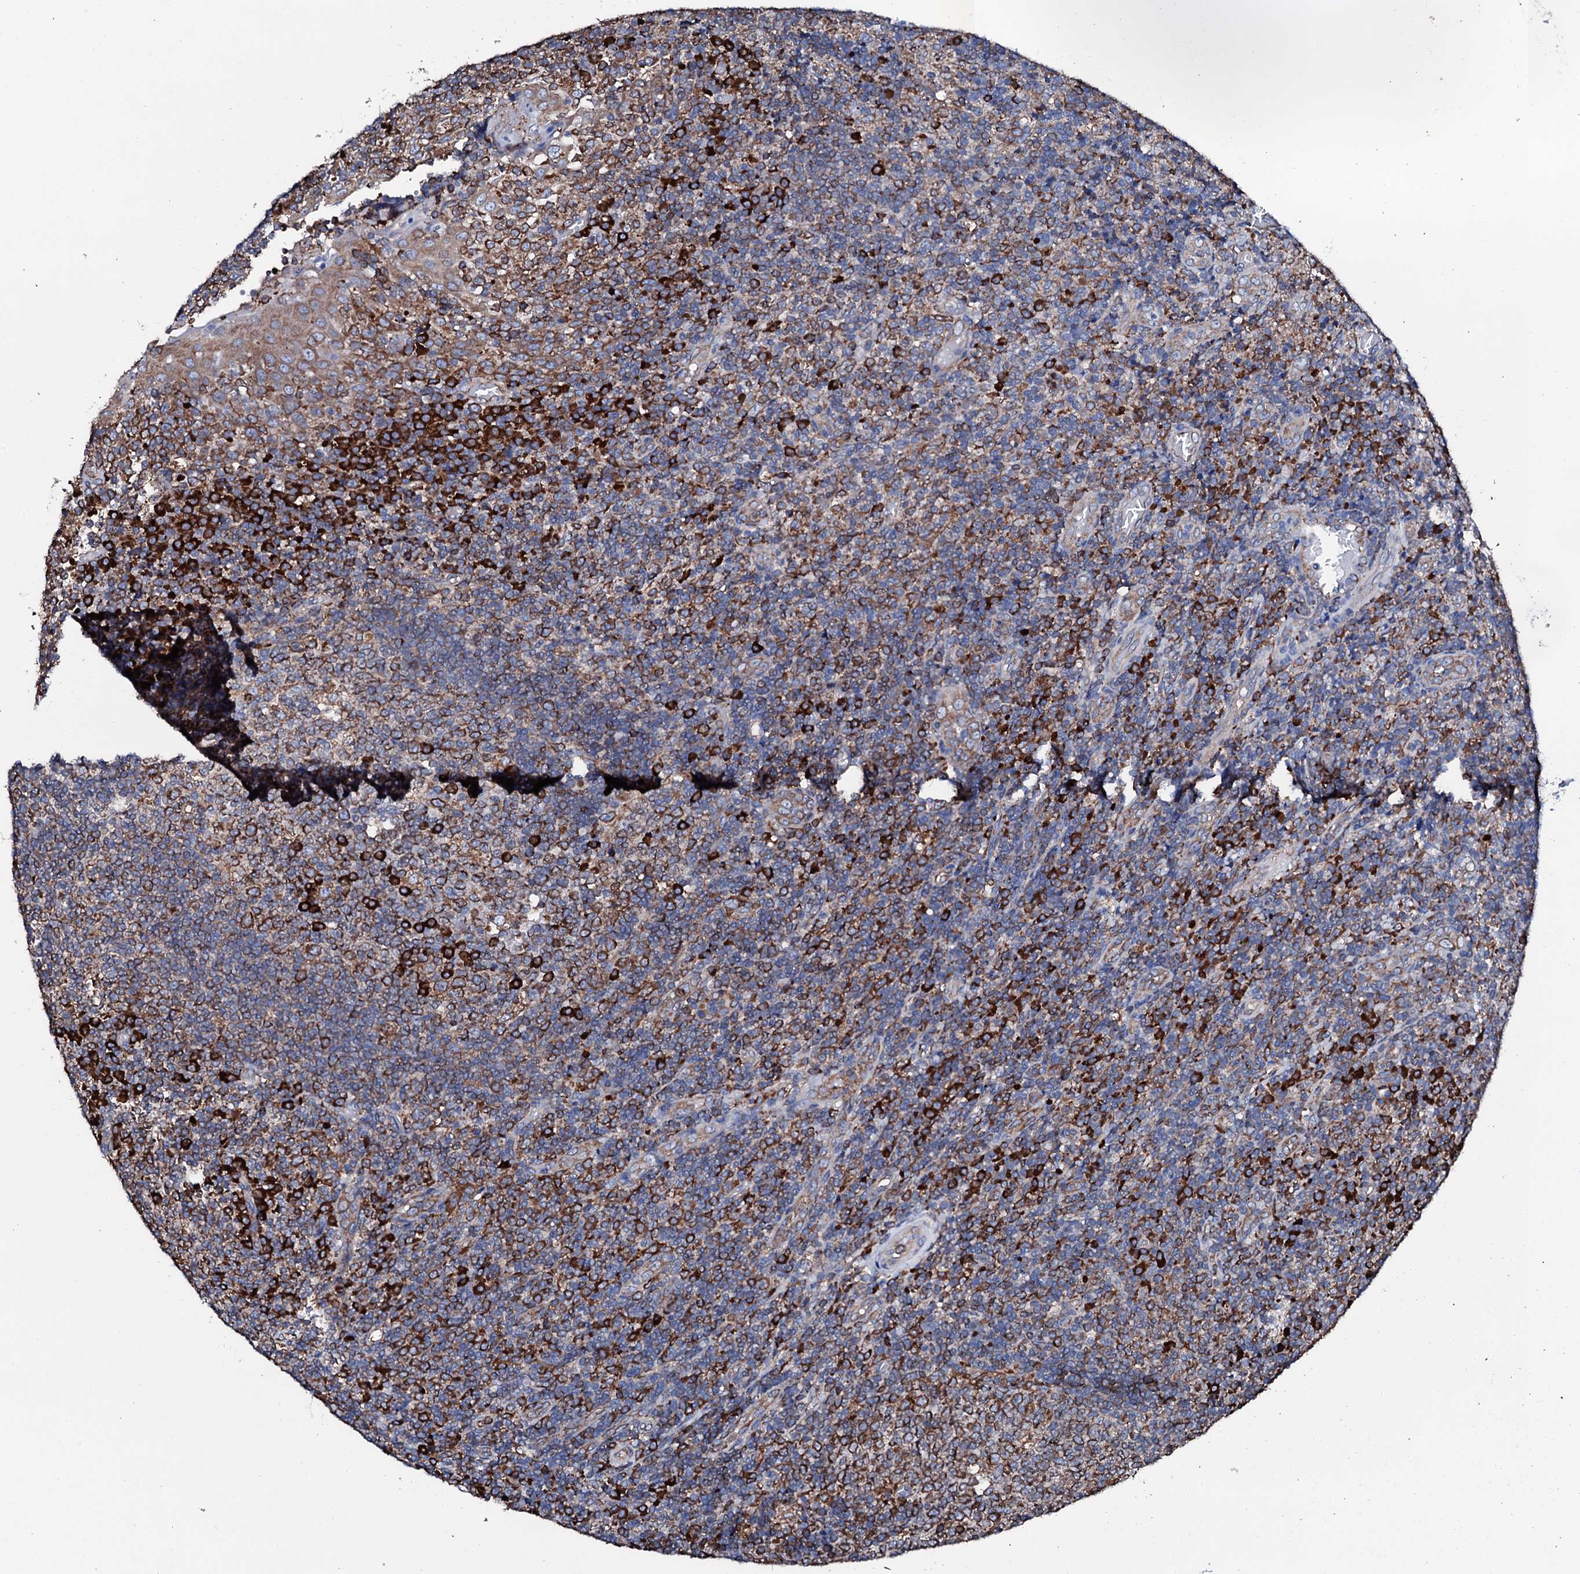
{"staining": {"intensity": "strong", "quantity": "25%-75%", "location": "cytoplasmic/membranous"}, "tissue": "tonsil", "cell_type": "Germinal center cells", "image_type": "normal", "snomed": [{"axis": "morphology", "description": "Normal tissue, NOS"}, {"axis": "topography", "description": "Tonsil"}], "caption": "Protein expression analysis of unremarkable human tonsil reveals strong cytoplasmic/membranous positivity in approximately 25%-75% of germinal center cells. (DAB (3,3'-diaminobenzidine) = brown stain, brightfield microscopy at high magnification).", "gene": "AMDHD1", "patient": {"sex": "female", "age": 19}}